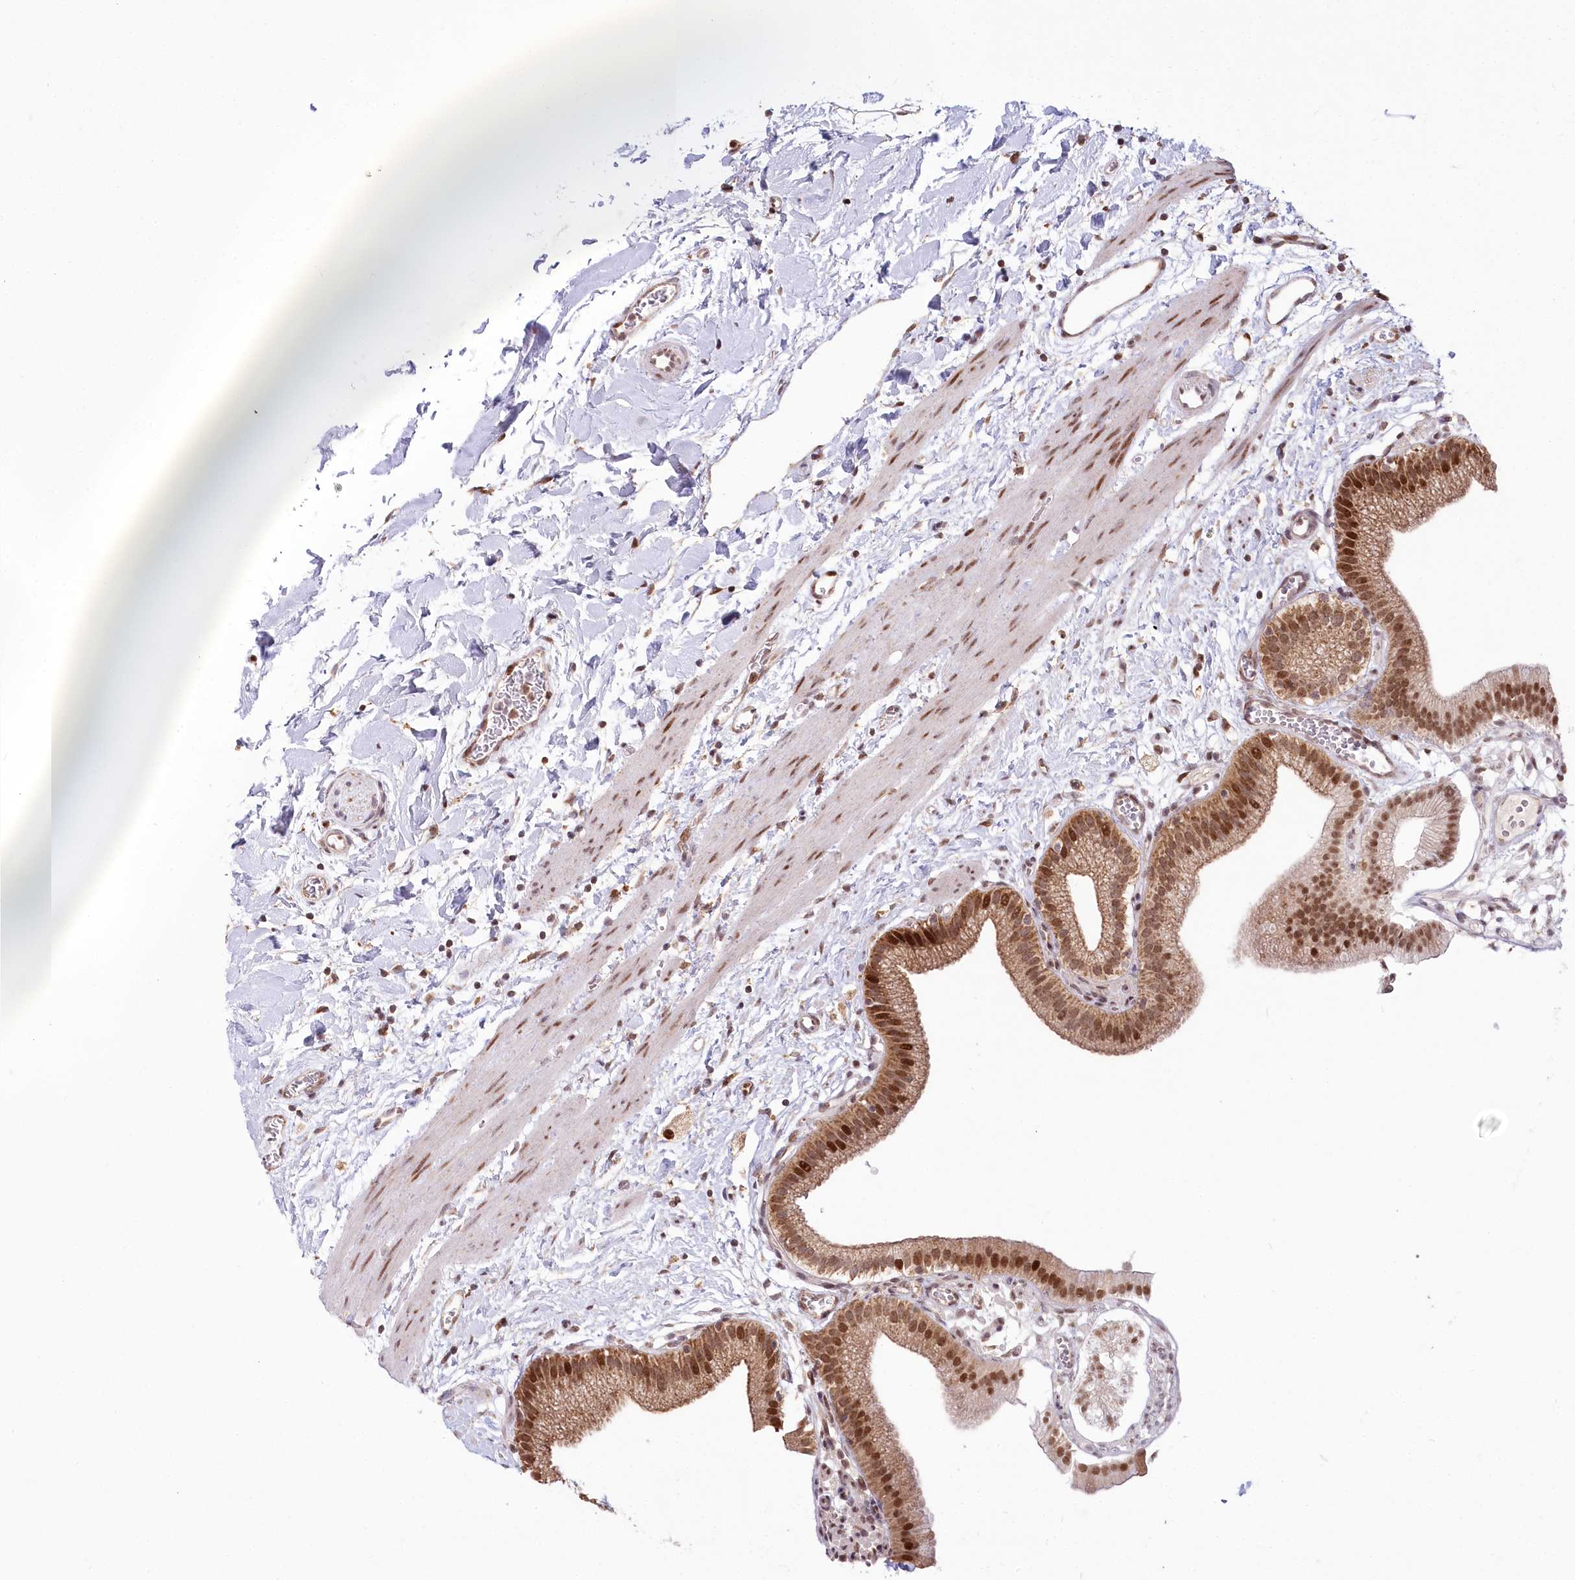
{"staining": {"intensity": "strong", "quantity": ">75%", "location": "cytoplasmic/membranous,nuclear"}, "tissue": "gallbladder", "cell_type": "Glandular cells", "image_type": "normal", "snomed": [{"axis": "morphology", "description": "Normal tissue, NOS"}, {"axis": "topography", "description": "Gallbladder"}], "caption": "Immunohistochemical staining of benign human gallbladder demonstrates high levels of strong cytoplasmic/membranous,nuclear positivity in about >75% of glandular cells. The protein of interest is shown in brown color, while the nuclei are stained blue.", "gene": "PYURF", "patient": {"sex": "male", "age": 55}}